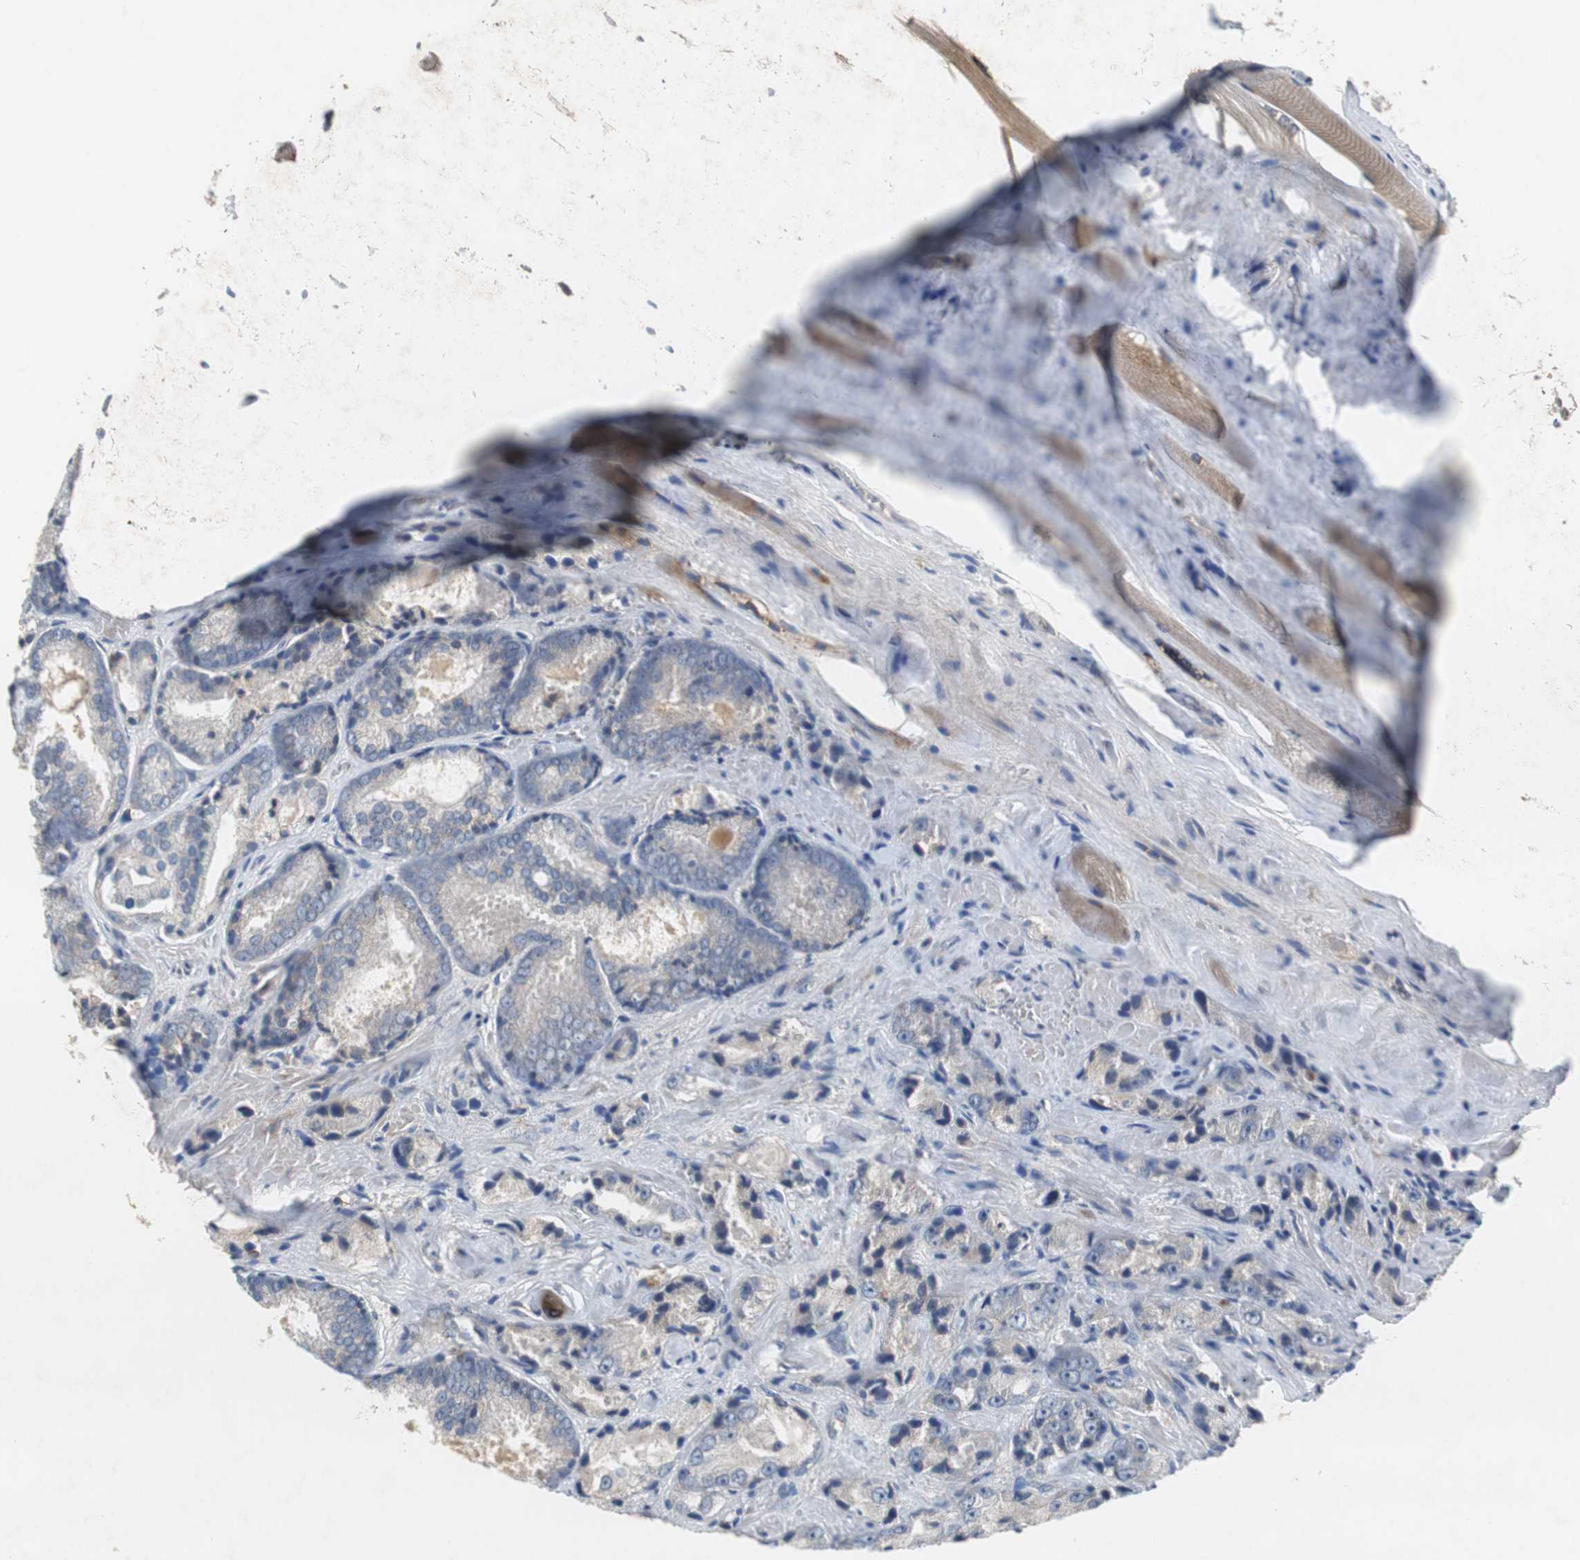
{"staining": {"intensity": "negative", "quantity": "none", "location": "none"}, "tissue": "prostate cancer", "cell_type": "Tumor cells", "image_type": "cancer", "snomed": [{"axis": "morphology", "description": "Adenocarcinoma, Low grade"}, {"axis": "topography", "description": "Prostate"}], "caption": "High magnification brightfield microscopy of prostate low-grade adenocarcinoma stained with DAB (3,3'-diaminobenzidine) (brown) and counterstained with hematoxylin (blue): tumor cells show no significant expression.", "gene": "SORT1", "patient": {"sex": "male", "age": 64}}